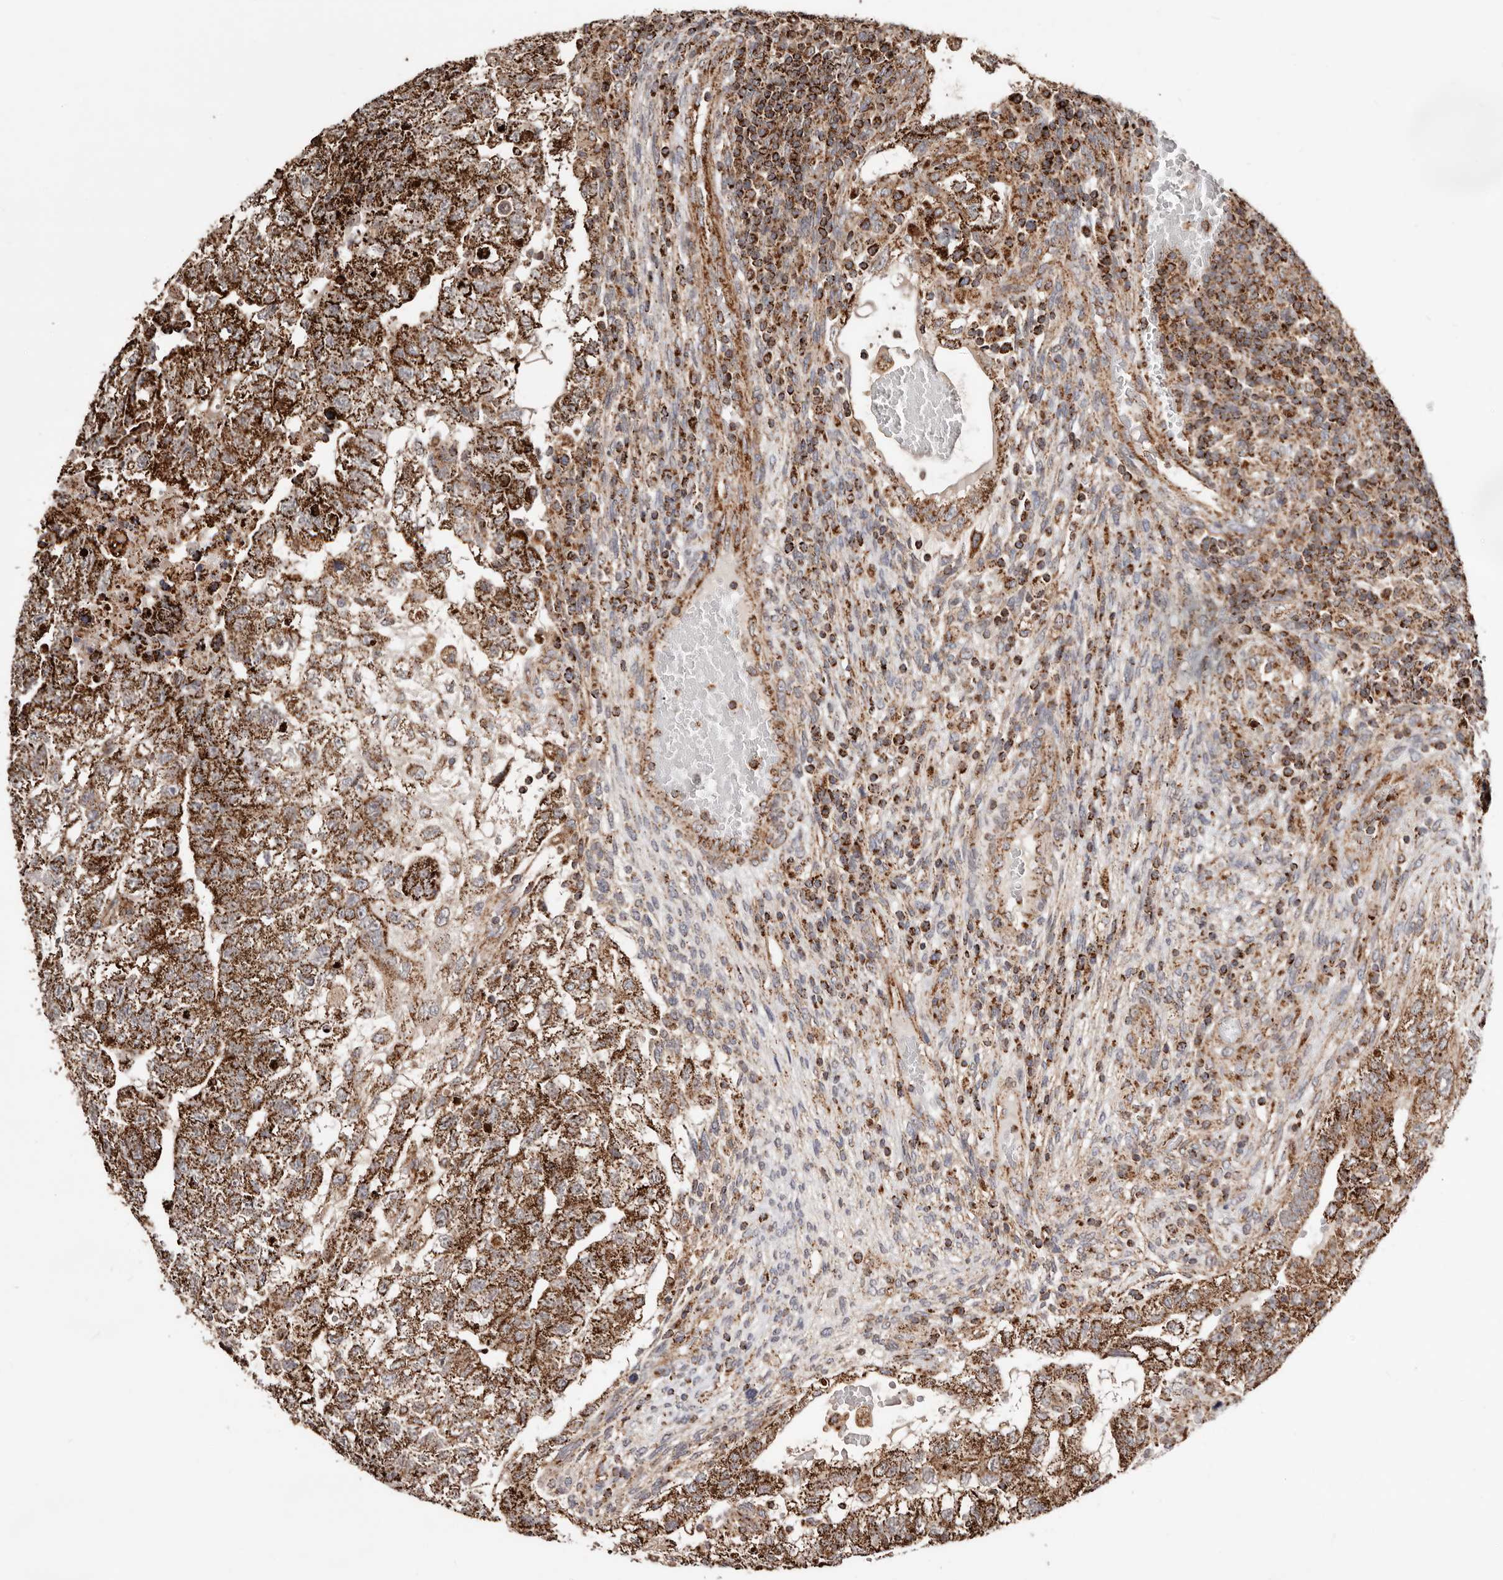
{"staining": {"intensity": "strong", "quantity": ">75%", "location": "cytoplasmic/membranous"}, "tissue": "testis cancer", "cell_type": "Tumor cells", "image_type": "cancer", "snomed": [{"axis": "morphology", "description": "Carcinoma, Embryonal, NOS"}, {"axis": "topography", "description": "Testis"}], "caption": "The micrograph displays a brown stain indicating the presence of a protein in the cytoplasmic/membranous of tumor cells in testis cancer (embryonal carcinoma).", "gene": "PRKACB", "patient": {"sex": "male", "age": 36}}